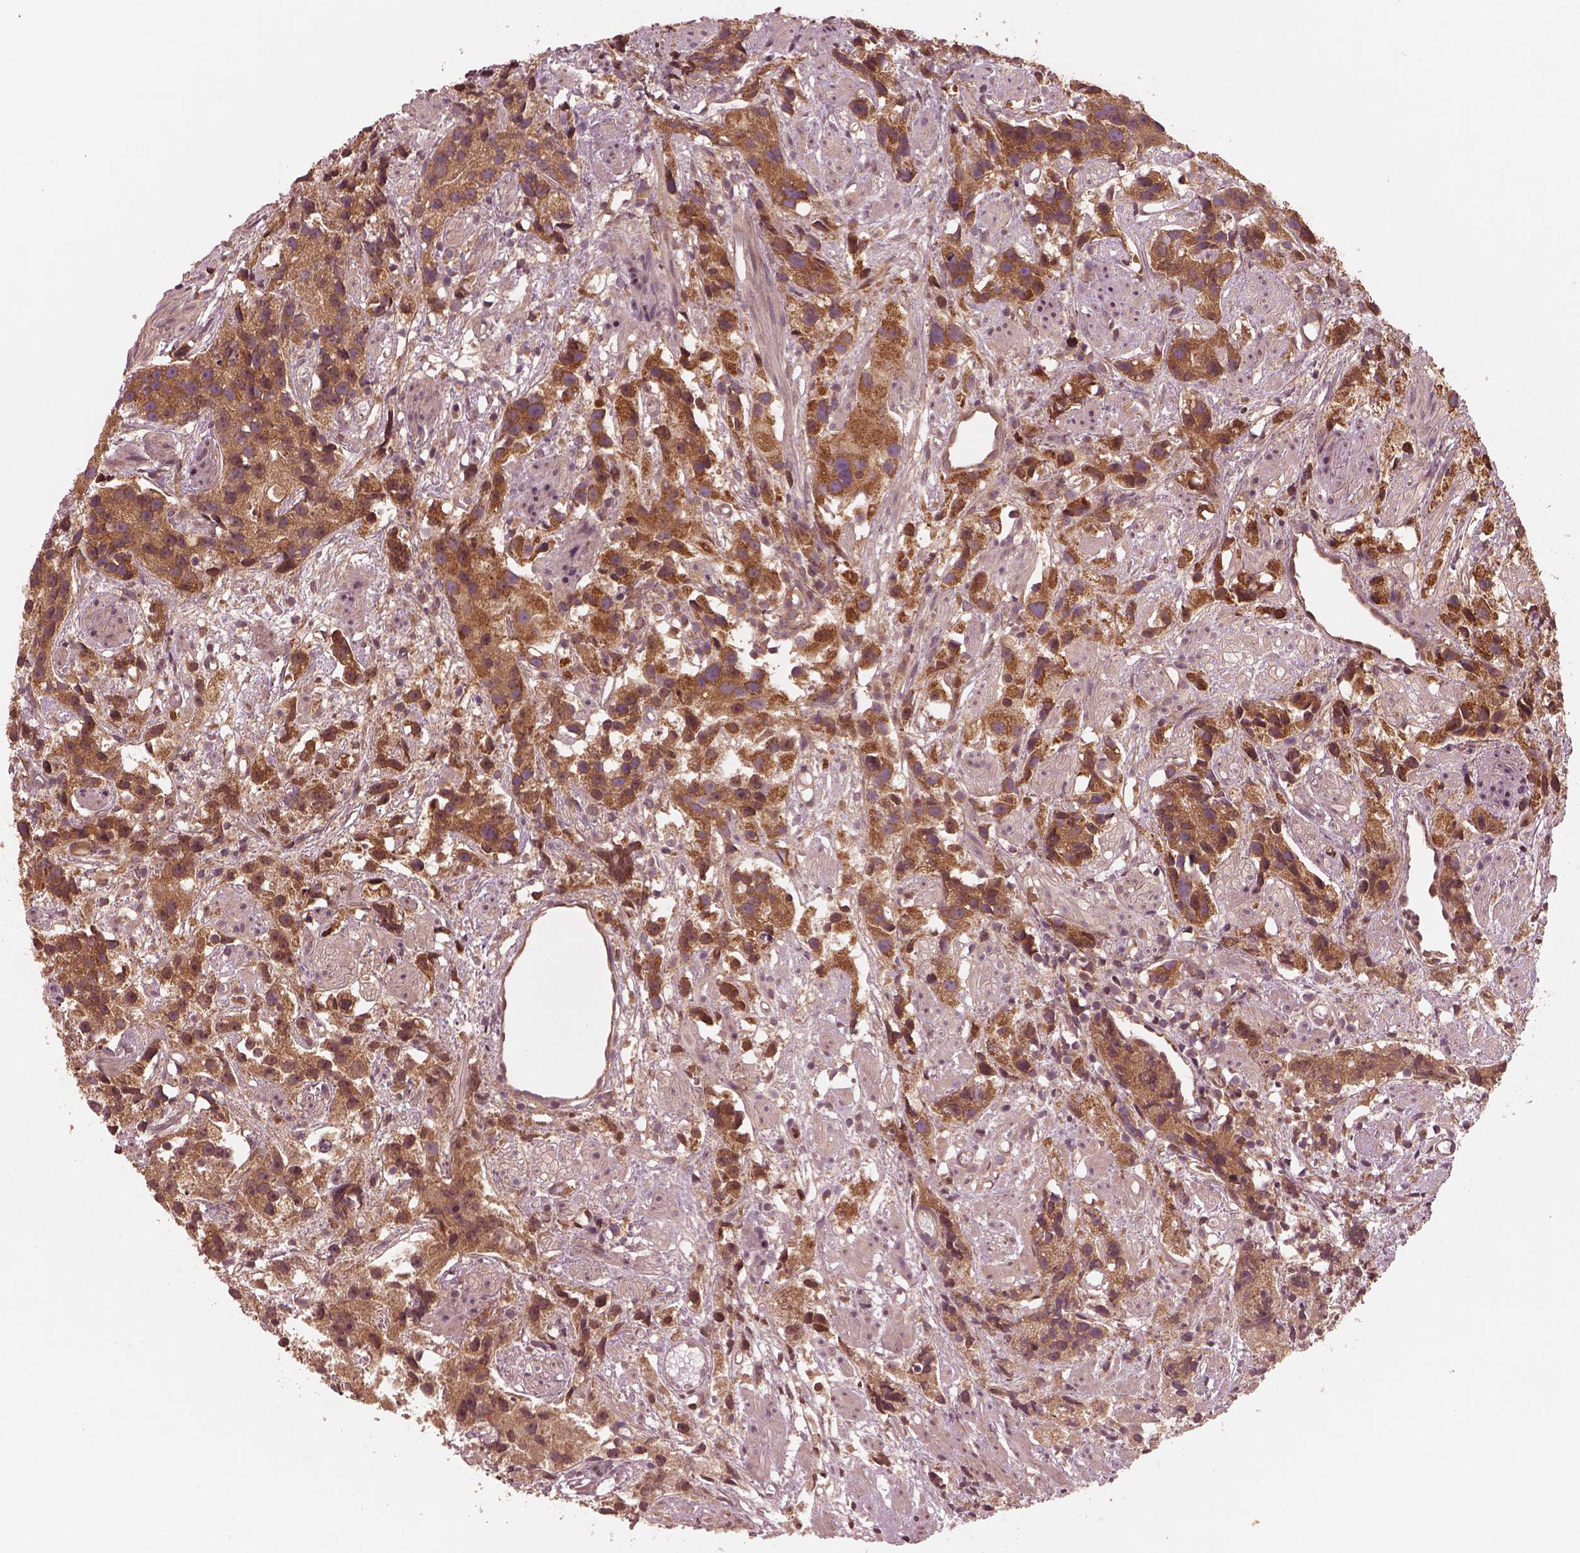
{"staining": {"intensity": "moderate", "quantity": ">75%", "location": "cytoplasmic/membranous"}, "tissue": "prostate cancer", "cell_type": "Tumor cells", "image_type": "cancer", "snomed": [{"axis": "morphology", "description": "Adenocarcinoma, High grade"}, {"axis": "topography", "description": "Prostate"}], "caption": "This is a photomicrograph of IHC staining of high-grade adenocarcinoma (prostate), which shows moderate expression in the cytoplasmic/membranous of tumor cells.", "gene": "PIK3R2", "patient": {"sex": "male", "age": 68}}